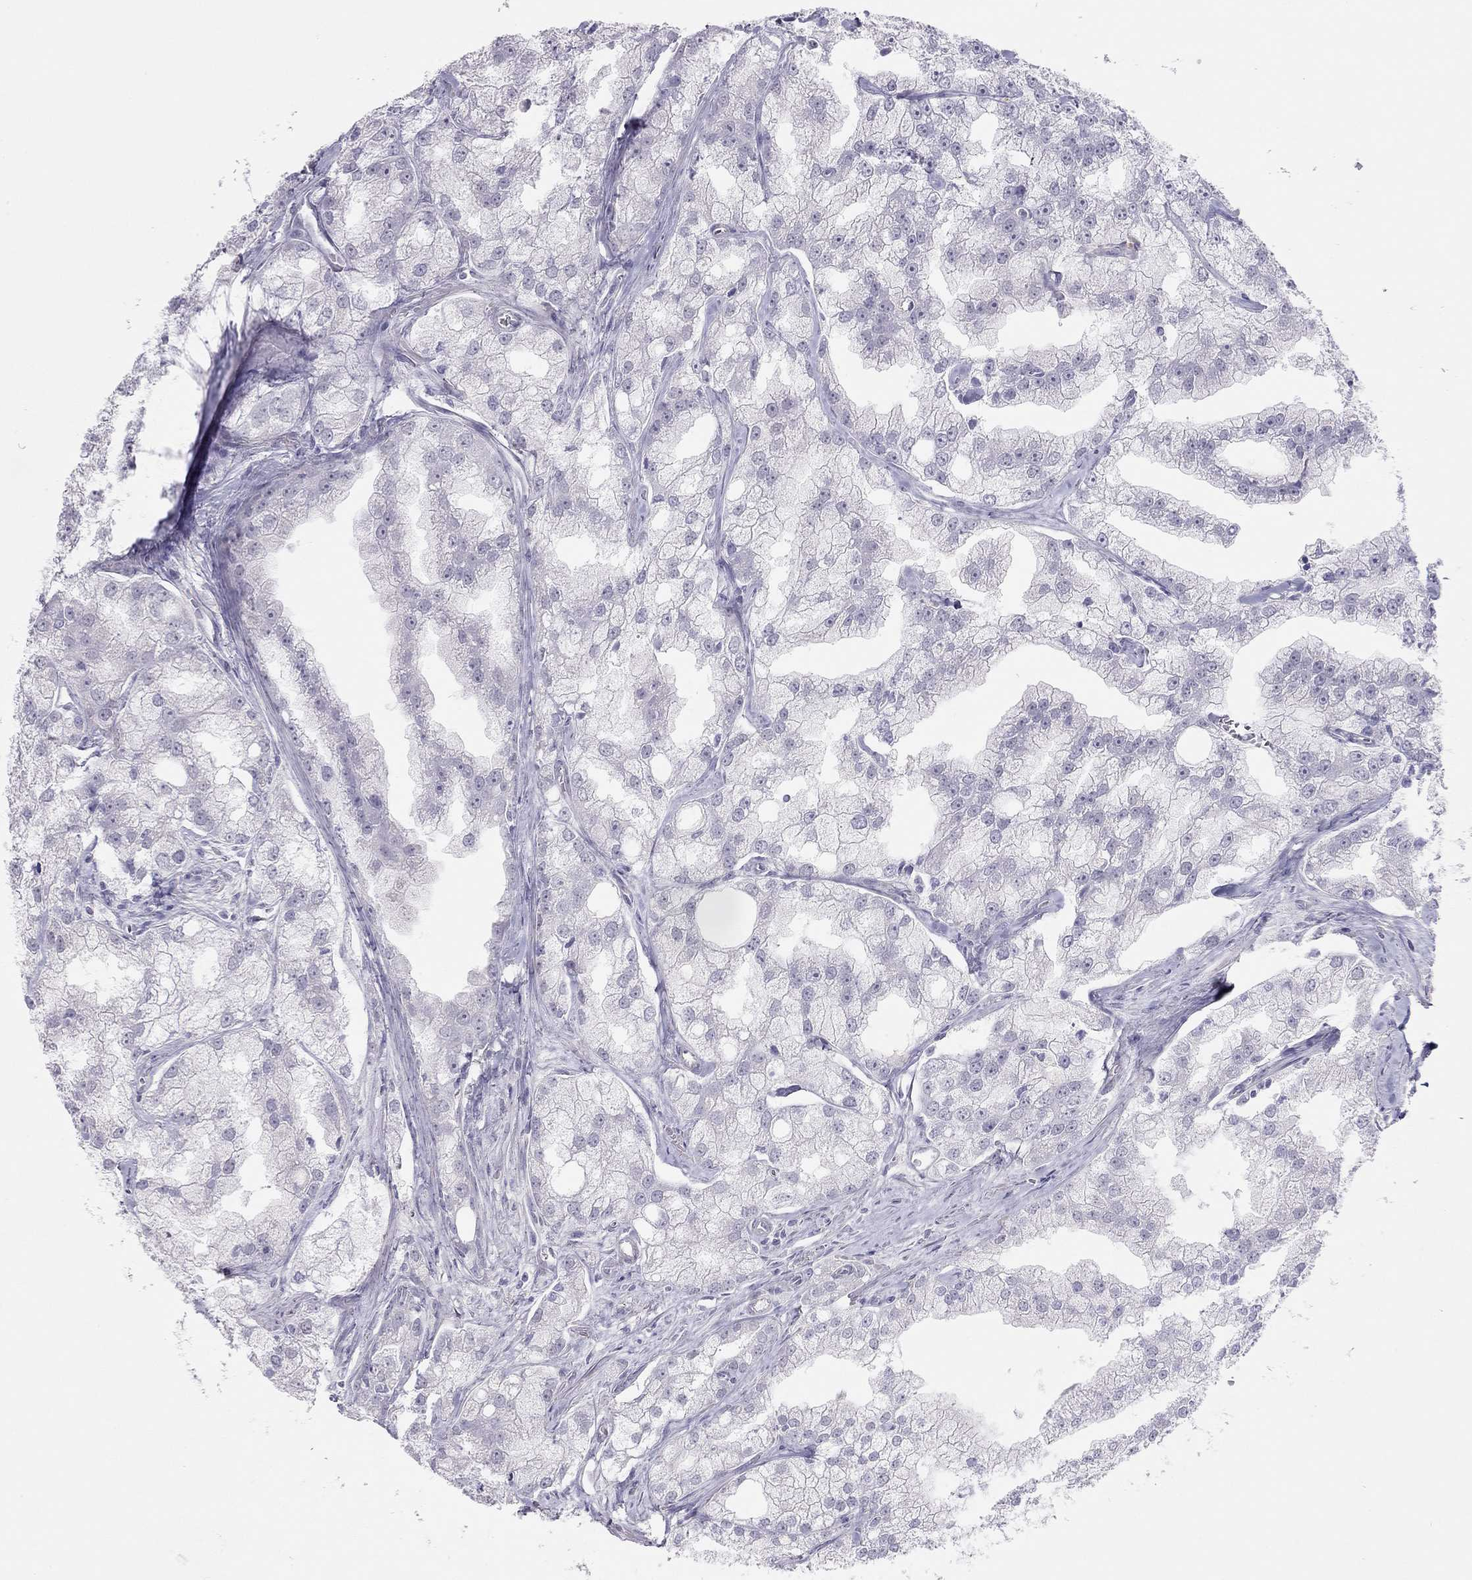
{"staining": {"intensity": "negative", "quantity": "none", "location": "none"}, "tissue": "prostate cancer", "cell_type": "Tumor cells", "image_type": "cancer", "snomed": [{"axis": "morphology", "description": "Adenocarcinoma, NOS"}, {"axis": "topography", "description": "Prostate"}], "caption": "Tumor cells are negative for brown protein staining in adenocarcinoma (prostate). The staining is performed using DAB brown chromogen with nuclei counter-stained in using hematoxylin.", "gene": "SPATA12", "patient": {"sex": "male", "age": 70}}